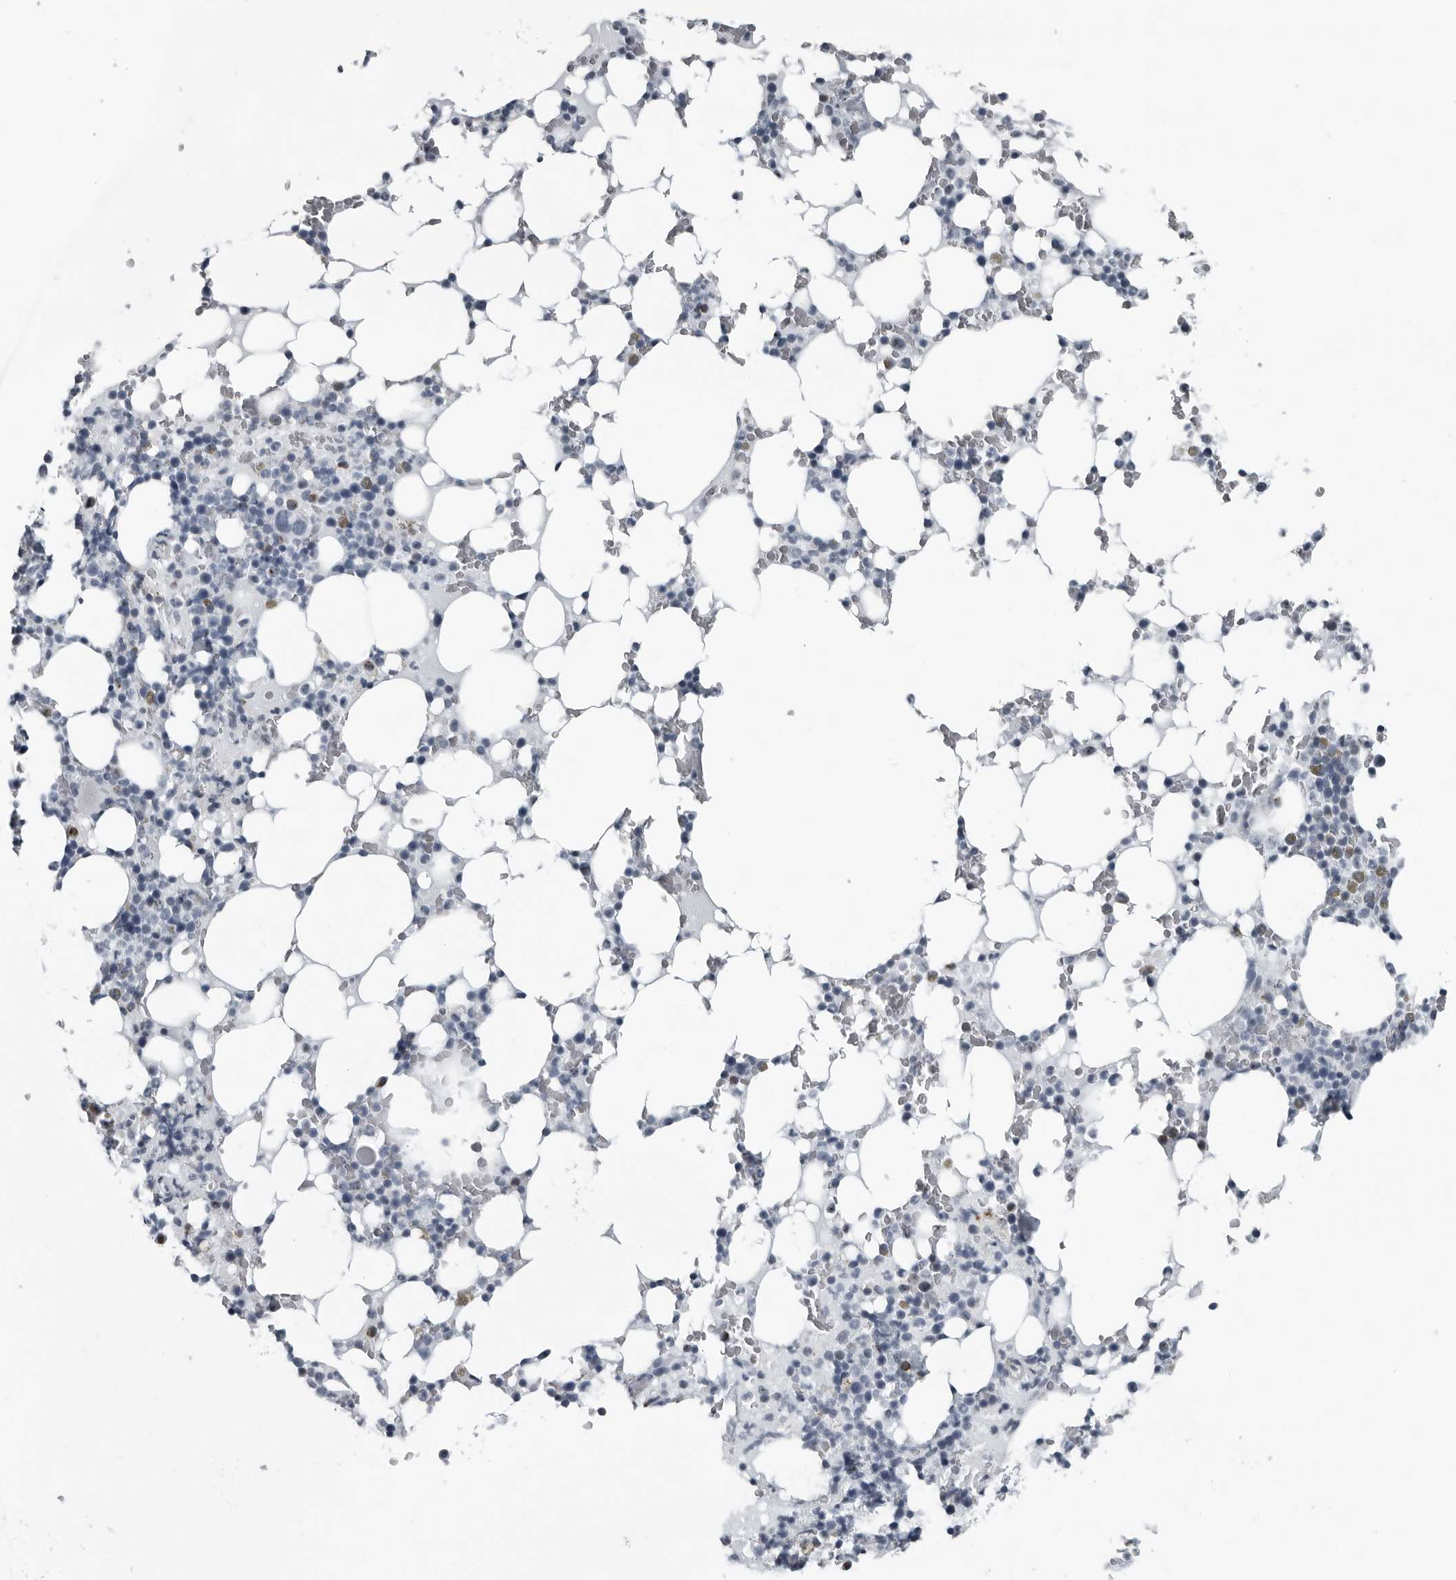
{"staining": {"intensity": "negative", "quantity": "none", "location": "none"}, "tissue": "bone marrow", "cell_type": "Hematopoietic cells", "image_type": "normal", "snomed": [{"axis": "morphology", "description": "Normal tissue, NOS"}, {"axis": "topography", "description": "Bone marrow"}], "caption": "Histopathology image shows no significant protein positivity in hematopoietic cells of unremarkable bone marrow.", "gene": "PDCD11", "patient": {"sex": "male", "age": 58}}